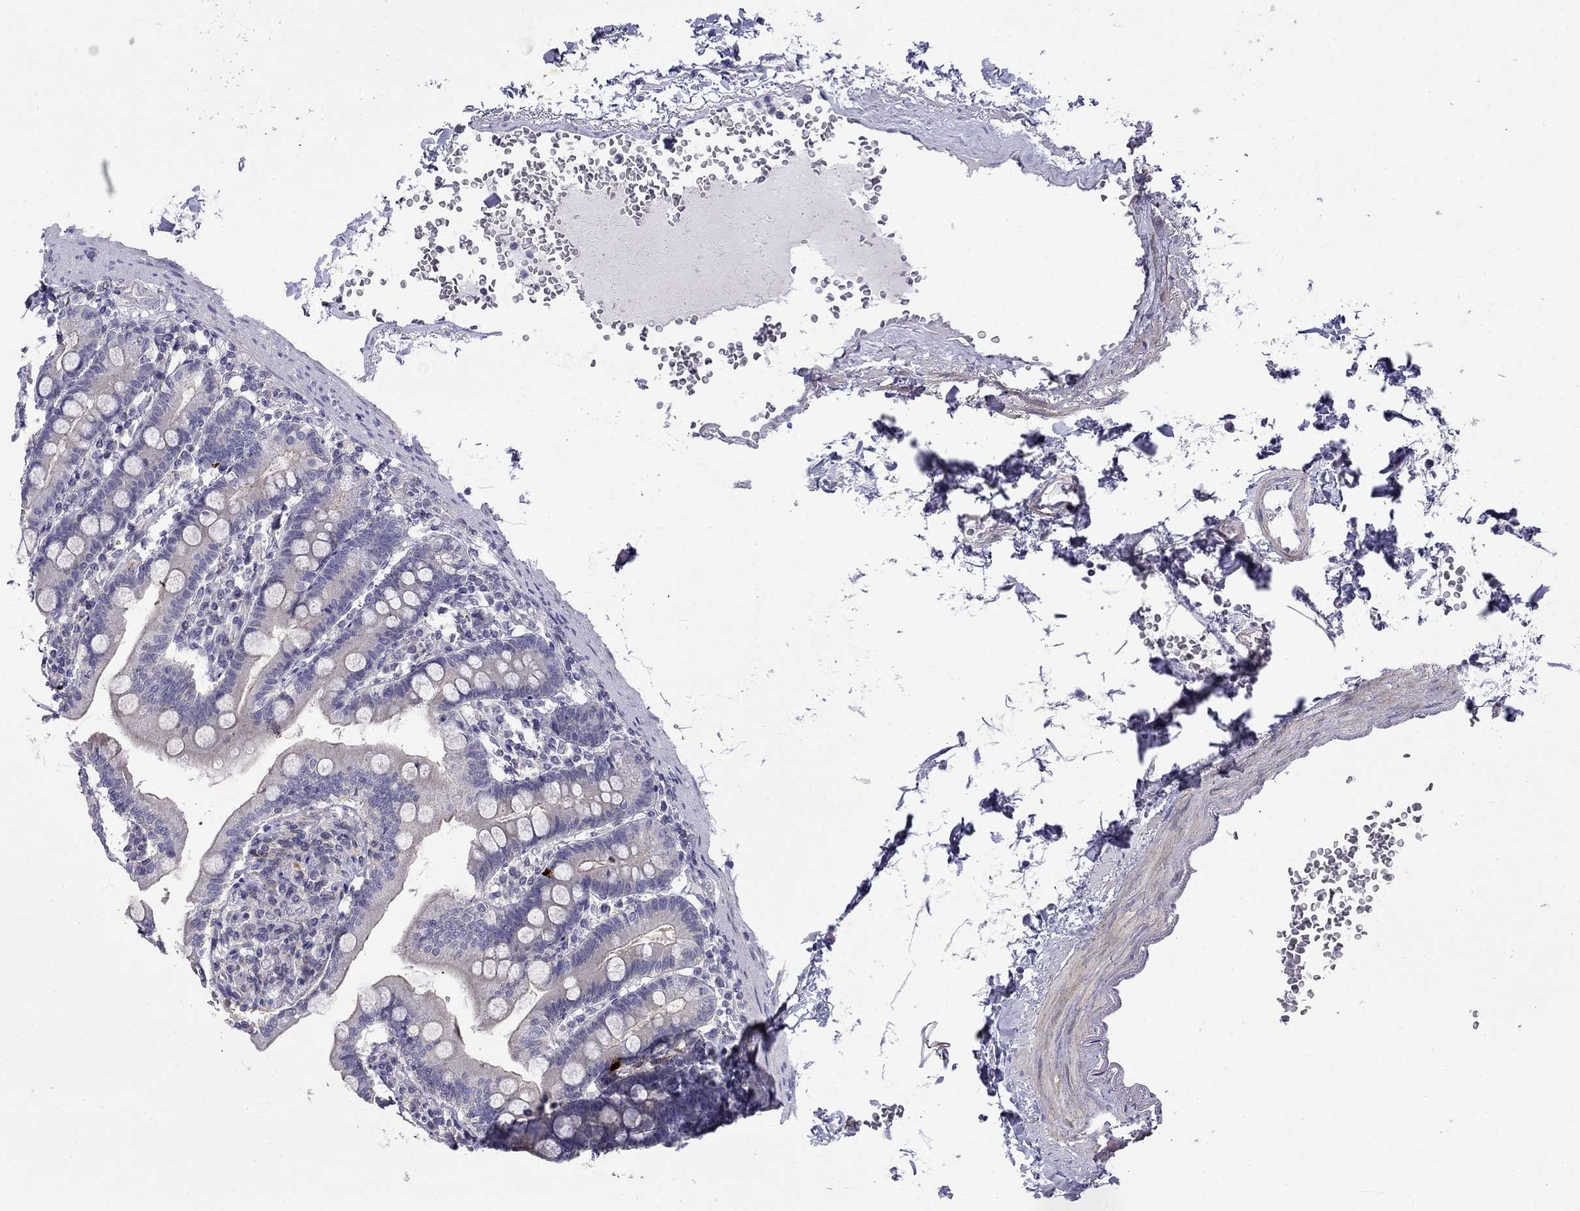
{"staining": {"intensity": "negative", "quantity": "none", "location": "none"}, "tissue": "duodenum", "cell_type": "Glandular cells", "image_type": "normal", "snomed": [{"axis": "morphology", "description": "Normal tissue, NOS"}, {"axis": "topography", "description": "Duodenum"}], "caption": "This micrograph is of normal duodenum stained with immunohistochemistry to label a protein in brown with the nuclei are counter-stained blue. There is no positivity in glandular cells.", "gene": "PRR18", "patient": {"sex": "female", "age": 67}}